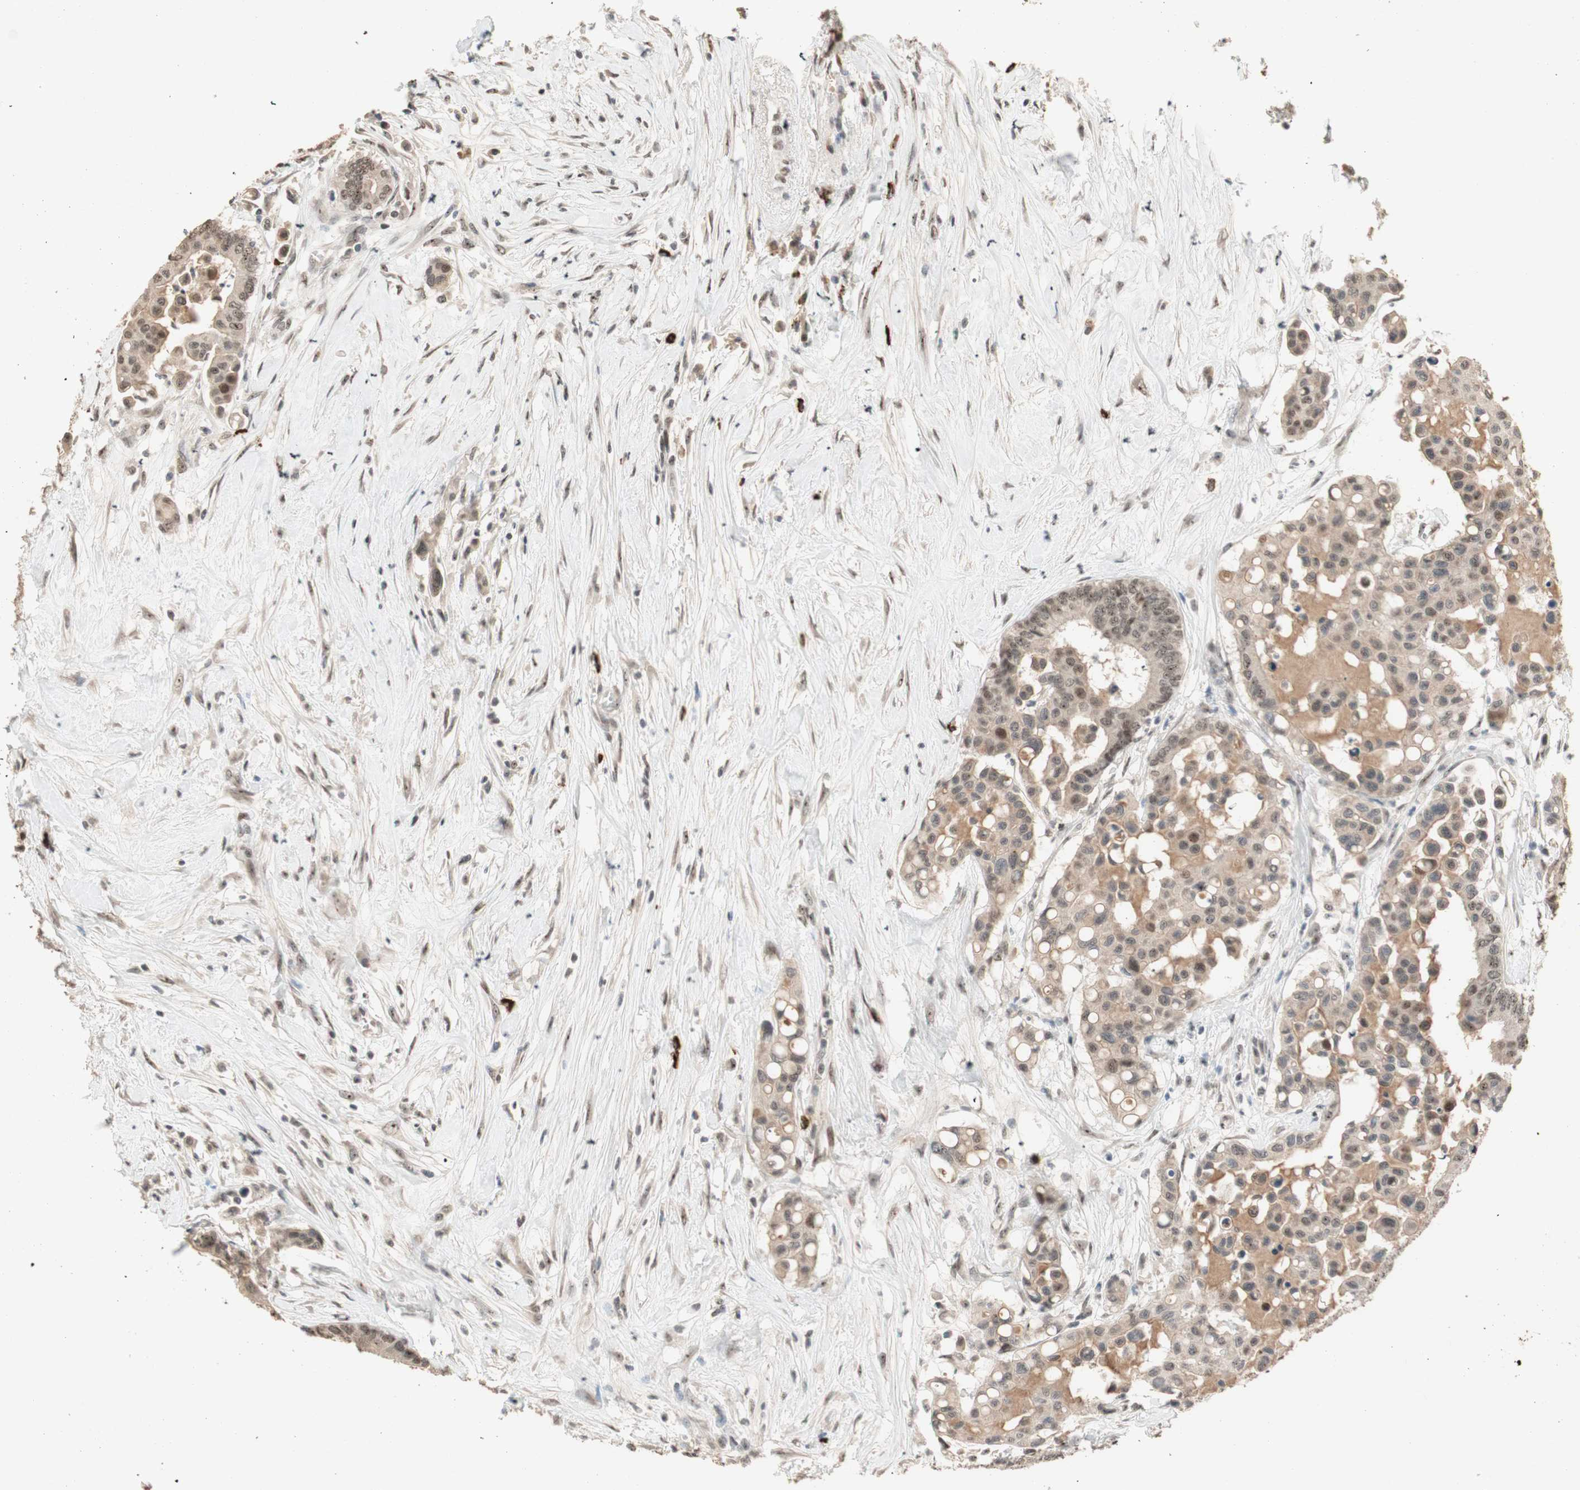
{"staining": {"intensity": "moderate", "quantity": ">75%", "location": "cytoplasmic/membranous,nuclear"}, "tissue": "colorectal cancer", "cell_type": "Tumor cells", "image_type": "cancer", "snomed": [{"axis": "morphology", "description": "Normal tissue, NOS"}, {"axis": "morphology", "description": "Adenocarcinoma, NOS"}, {"axis": "topography", "description": "Colon"}], "caption": "This image demonstrates colorectal cancer stained with immunohistochemistry to label a protein in brown. The cytoplasmic/membranous and nuclear of tumor cells show moderate positivity for the protein. Nuclei are counter-stained blue.", "gene": "ETV4", "patient": {"sex": "male", "age": 82}}